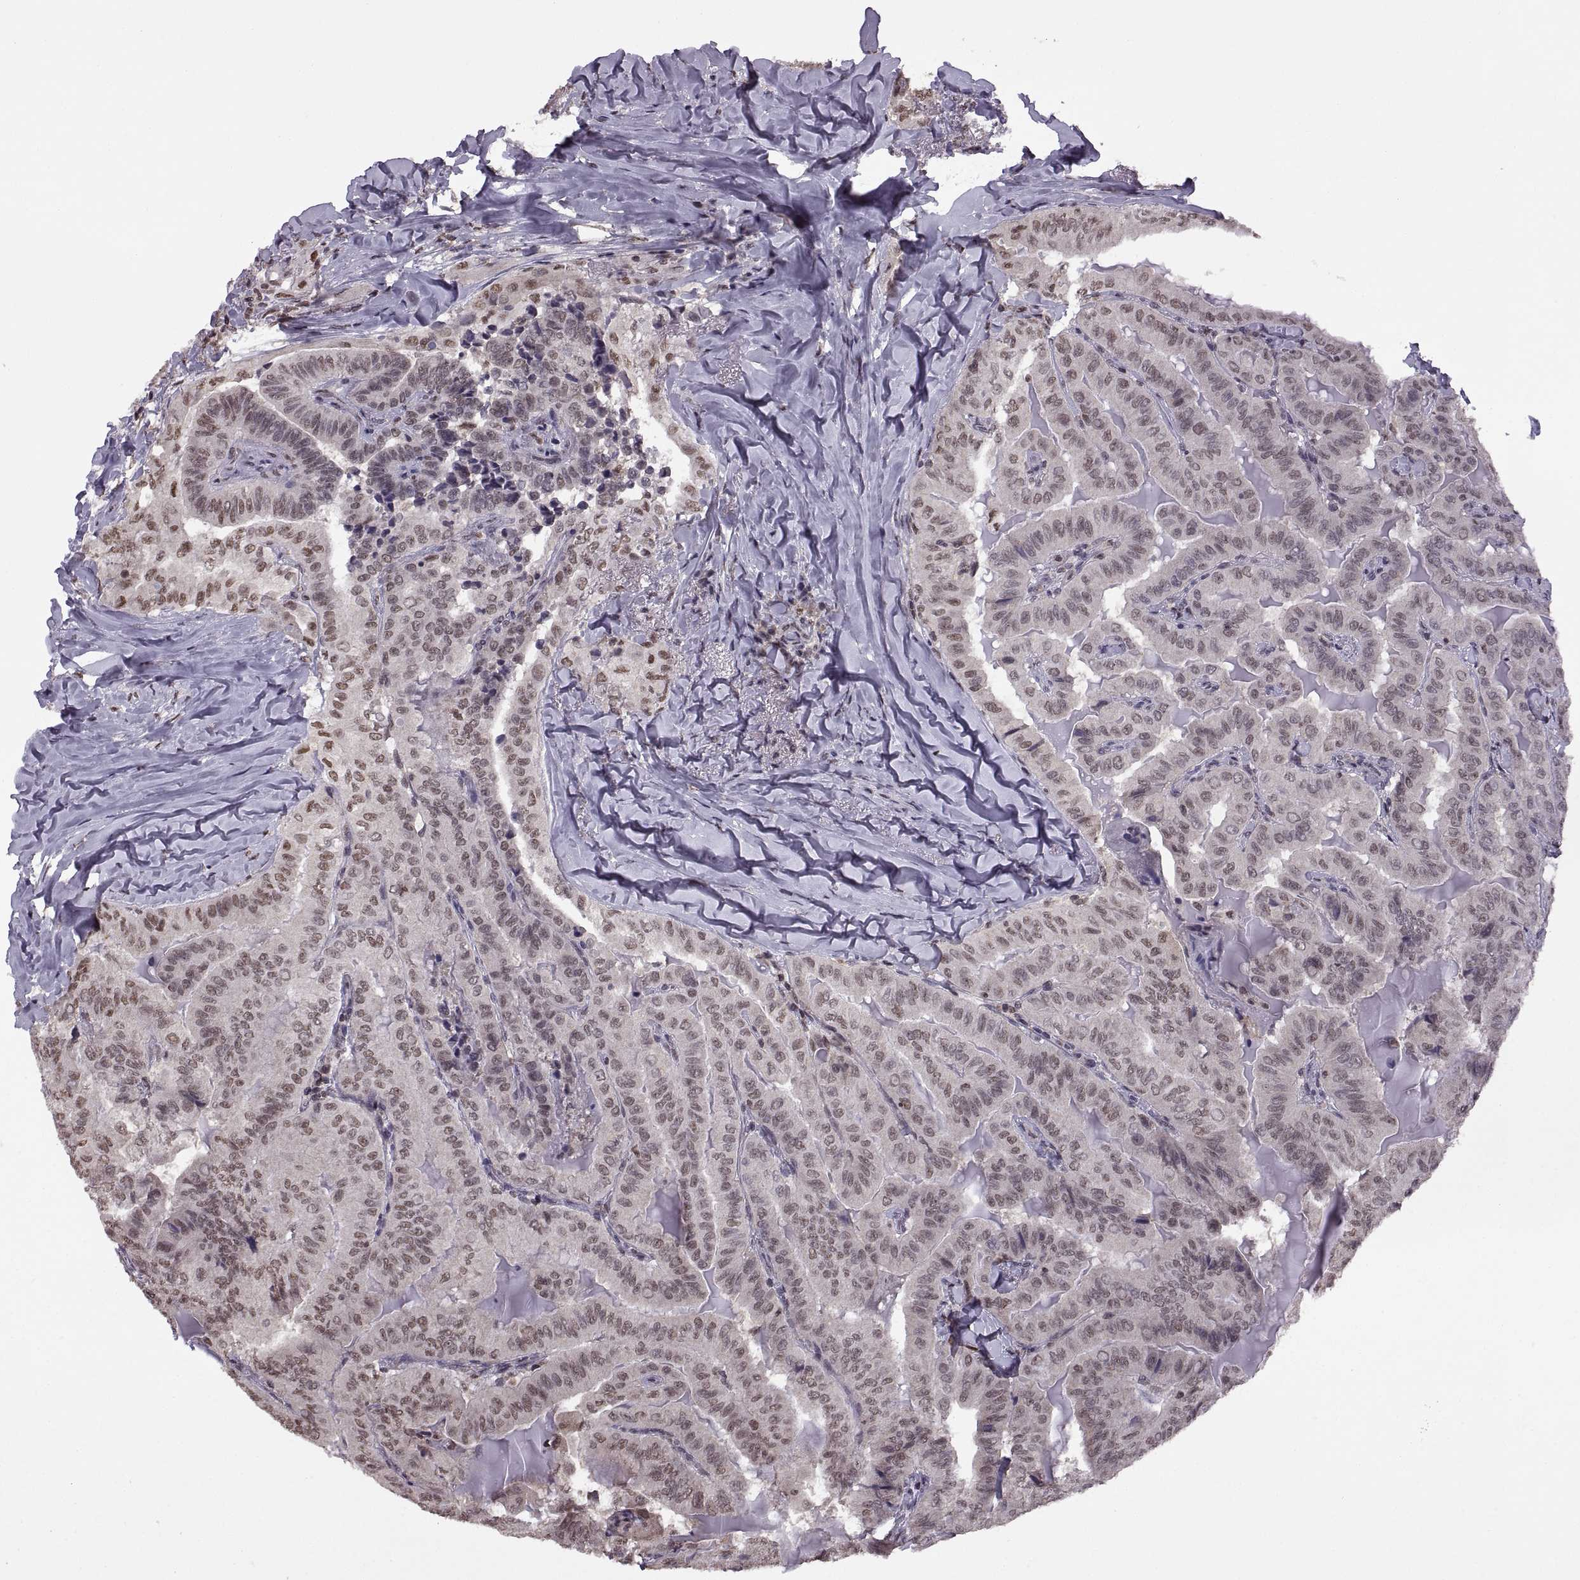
{"staining": {"intensity": "weak", "quantity": ">75%", "location": "nuclear"}, "tissue": "thyroid cancer", "cell_type": "Tumor cells", "image_type": "cancer", "snomed": [{"axis": "morphology", "description": "Papillary adenocarcinoma, NOS"}, {"axis": "topography", "description": "Thyroid gland"}], "caption": "The immunohistochemical stain shows weak nuclear expression in tumor cells of thyroid cancer tissue. (IHC, brightfield microscopy, high magnification).", "gene": "INTS3", "patient": {"sex": "female", "age": 68}}